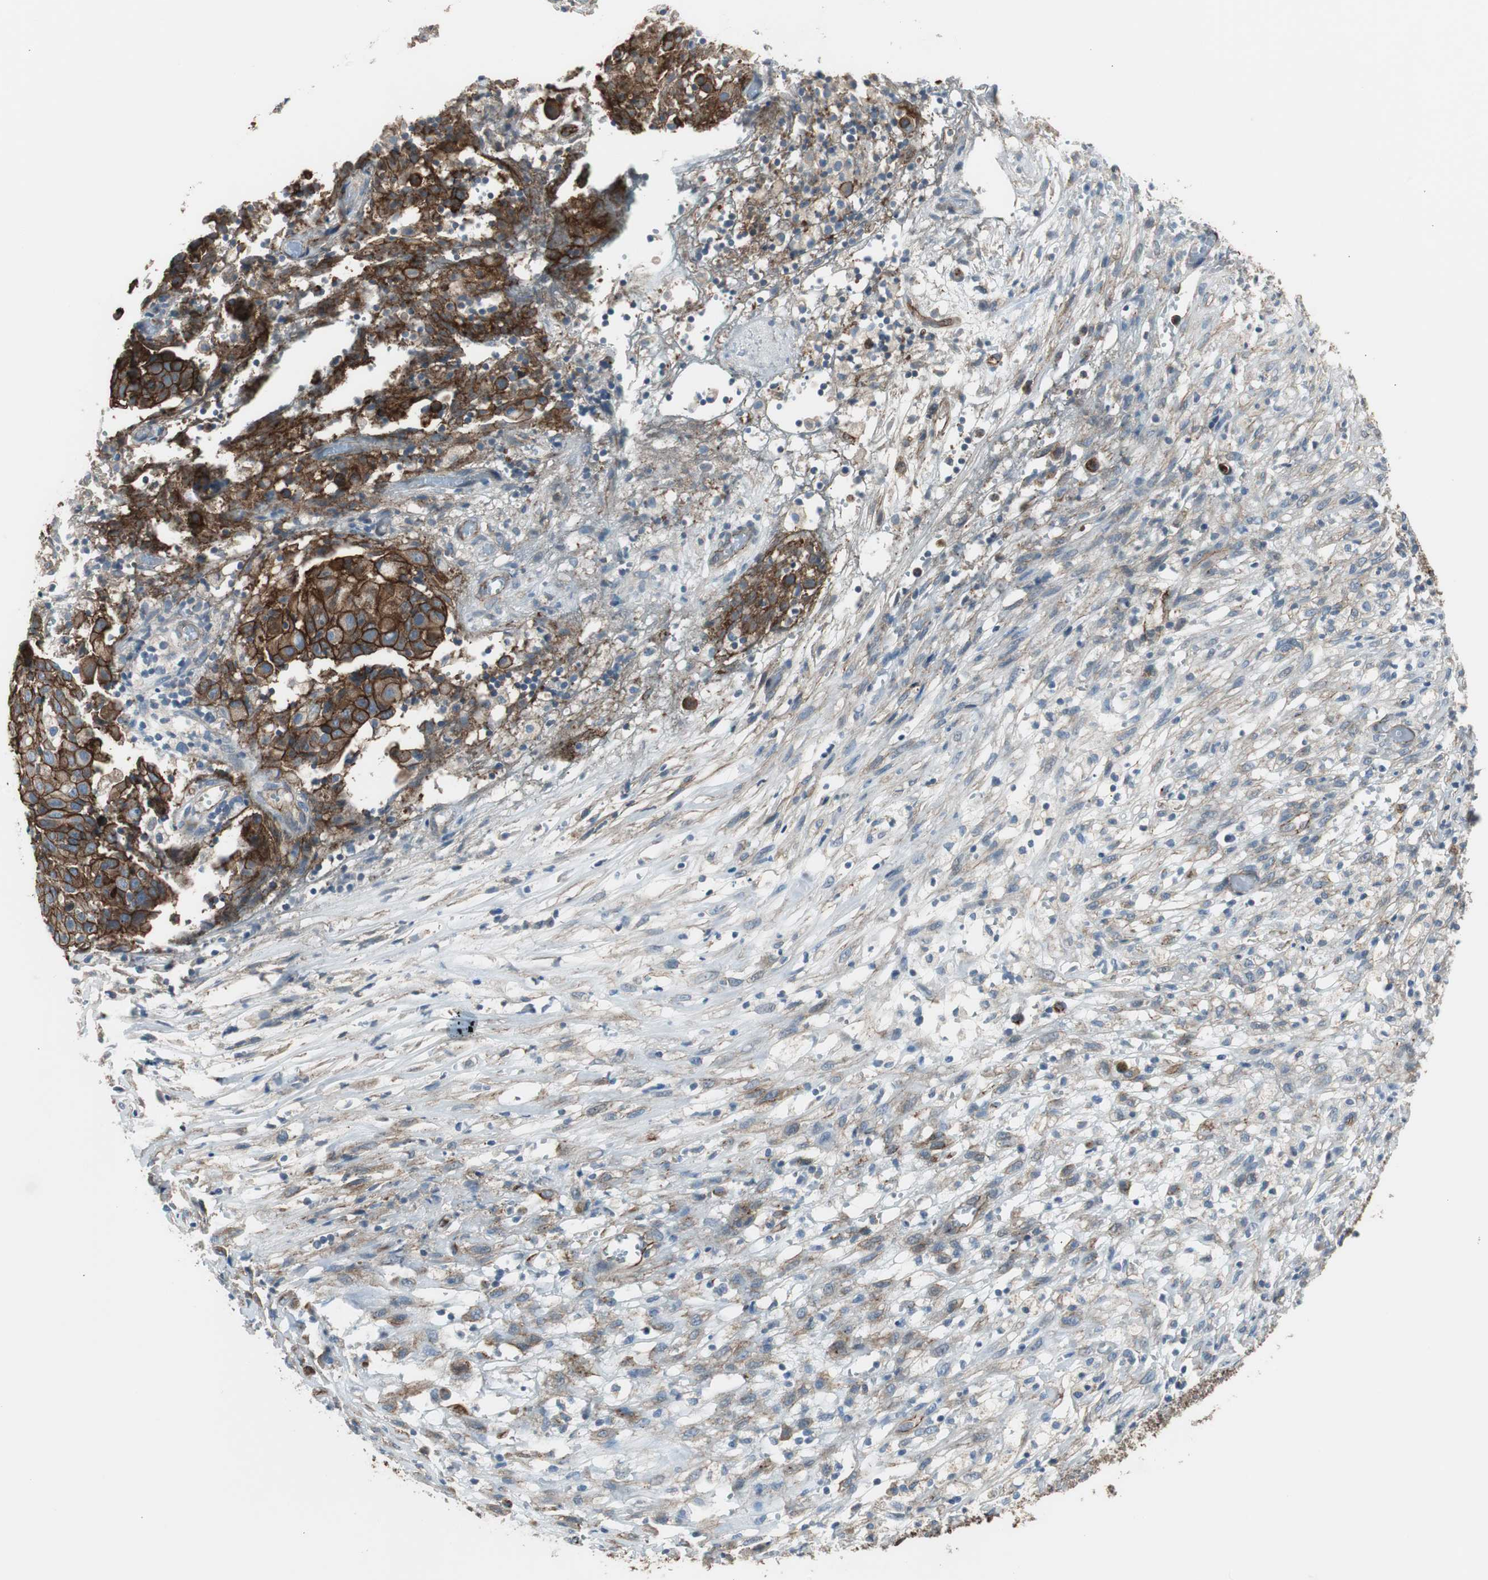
{"staining": {"intensity": "strong", "quantity": ">75%", "location": "cytoplasmic/membranous"}, "tissue": "ovarian cancer", "cell_type": "Tumor cells", "image_type": "cancer", "snomed": [{"axis": "morphology", "description": "Carcinoma, endometroid"}, {"axis": "topography", "description": "Ovary"}], "caption": "Immunohistochemistry (IHC) photomicrograph of neoplastic tissue: human ovarian cancer stained using immunohistochemistry demonstrates high levels of strong protein expression localized specifically in the cytoplasmic/membranous of tumor cells, appearing as a cytoplasmic/membranous brown color.", "gene": "STXBP4", "patient": {"sex": "female", "age": 42}}